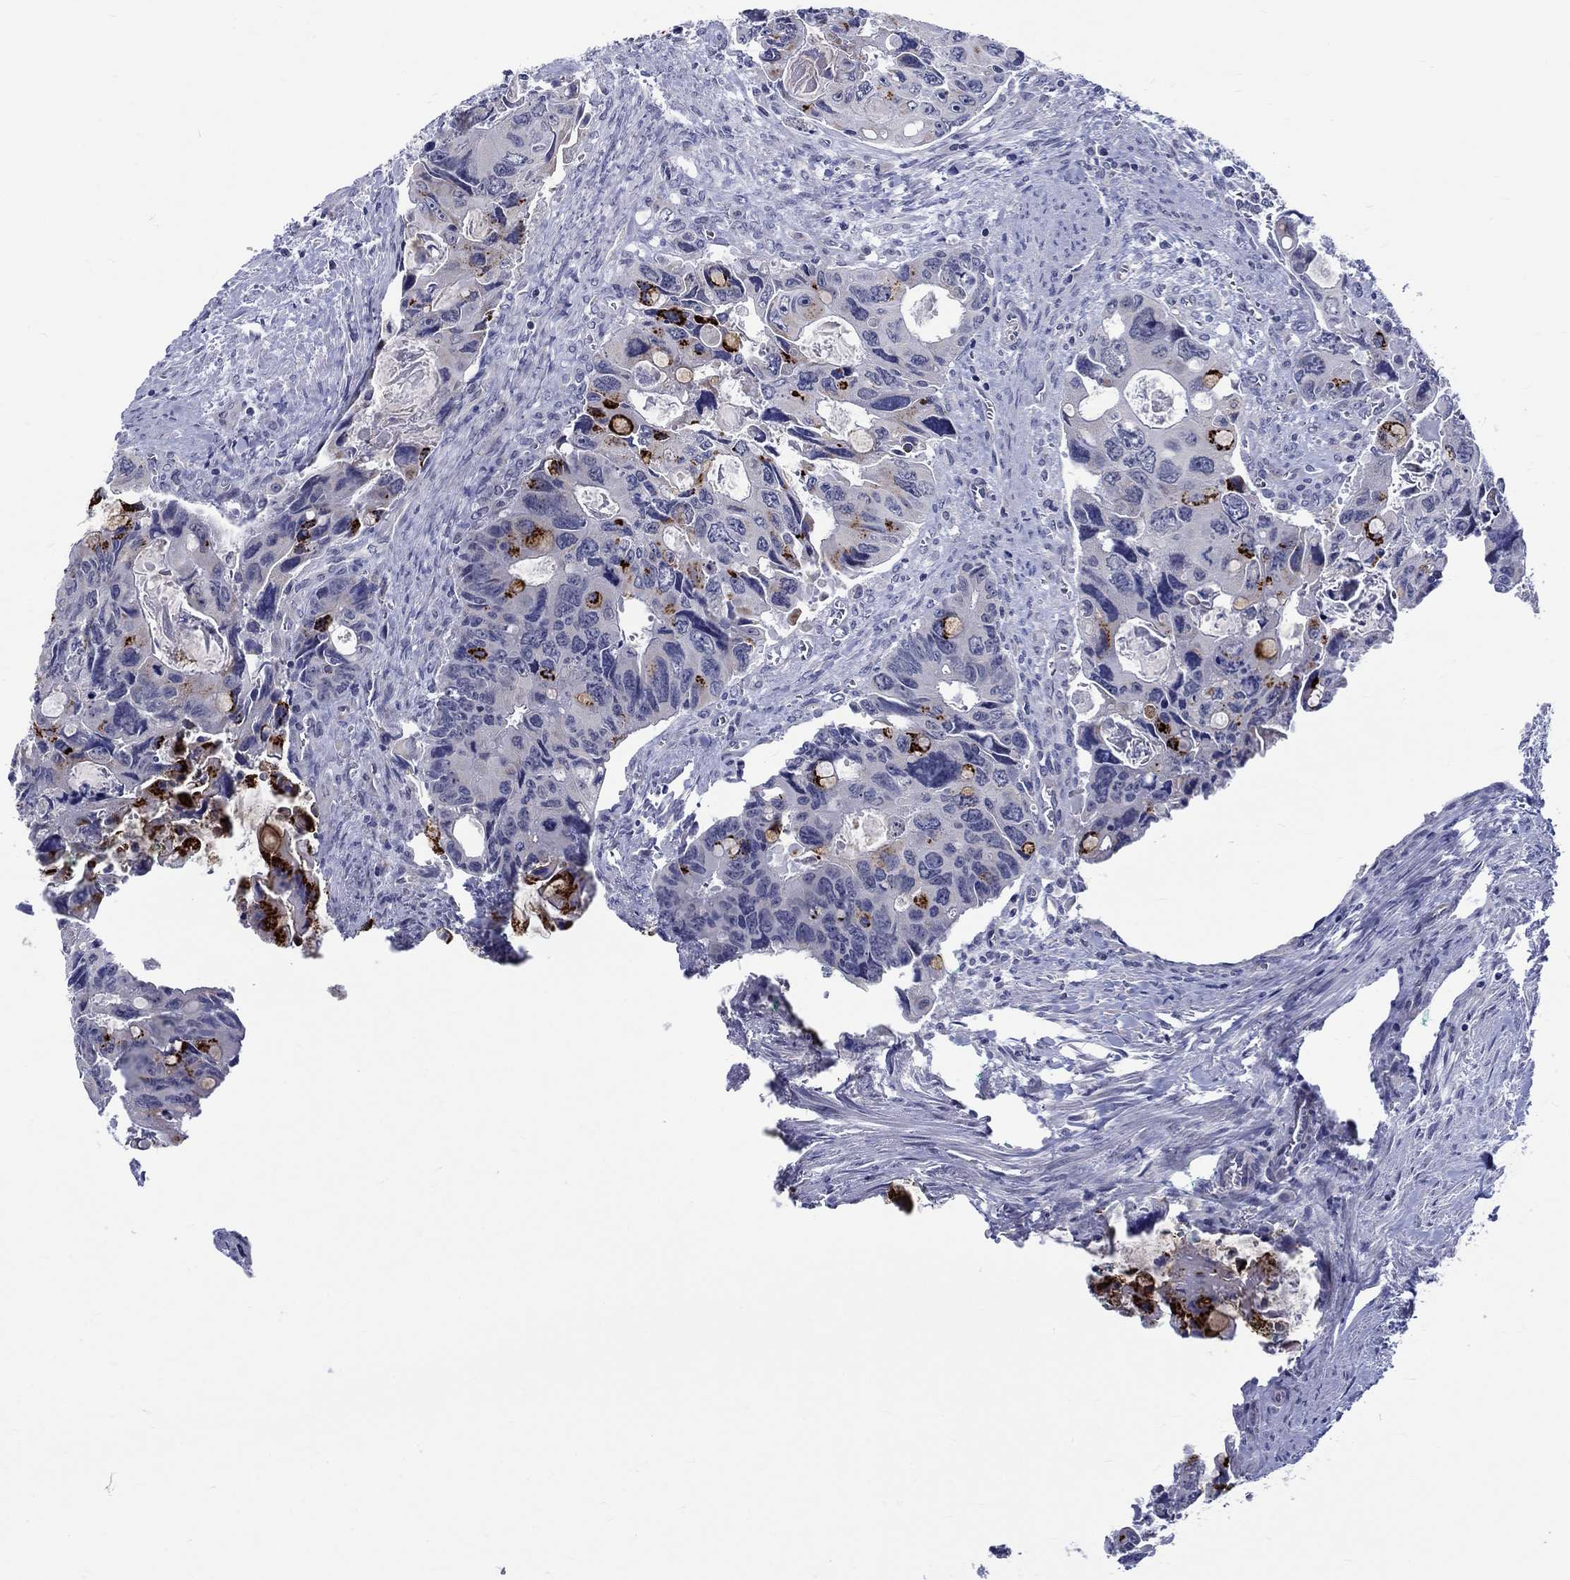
{"staining": {"intensity": "strong", "quantity": "<25%", "location": "cytoplasmic/membranous"}, "tissue": "colorectal cancer", "cell_type": "Tumor cells", "image_type": "cancer", "snomed": [{"axis": "morphology", "description": "Adenocarcinoma, NOS"}, {"axis": "topography", "description": "Rectum"}], "caption": "Immunohistochemistry (IHC) staining of colorectal cancer (adenocarcinoma), which demonstrates medium levels of strong cytoplasmic/membranous staining in about <25% of tumor cells indicating strong cytoplasmic/membranous protein positivity. The staining was performed using DAB (3,3'-diaminobenzidine) (brown) for protein detection and nuclei were counterstained in hematoxylin (blue).", "gene": "ST6GALNAC1", "patient": {"sex": "male", "age": 62}}